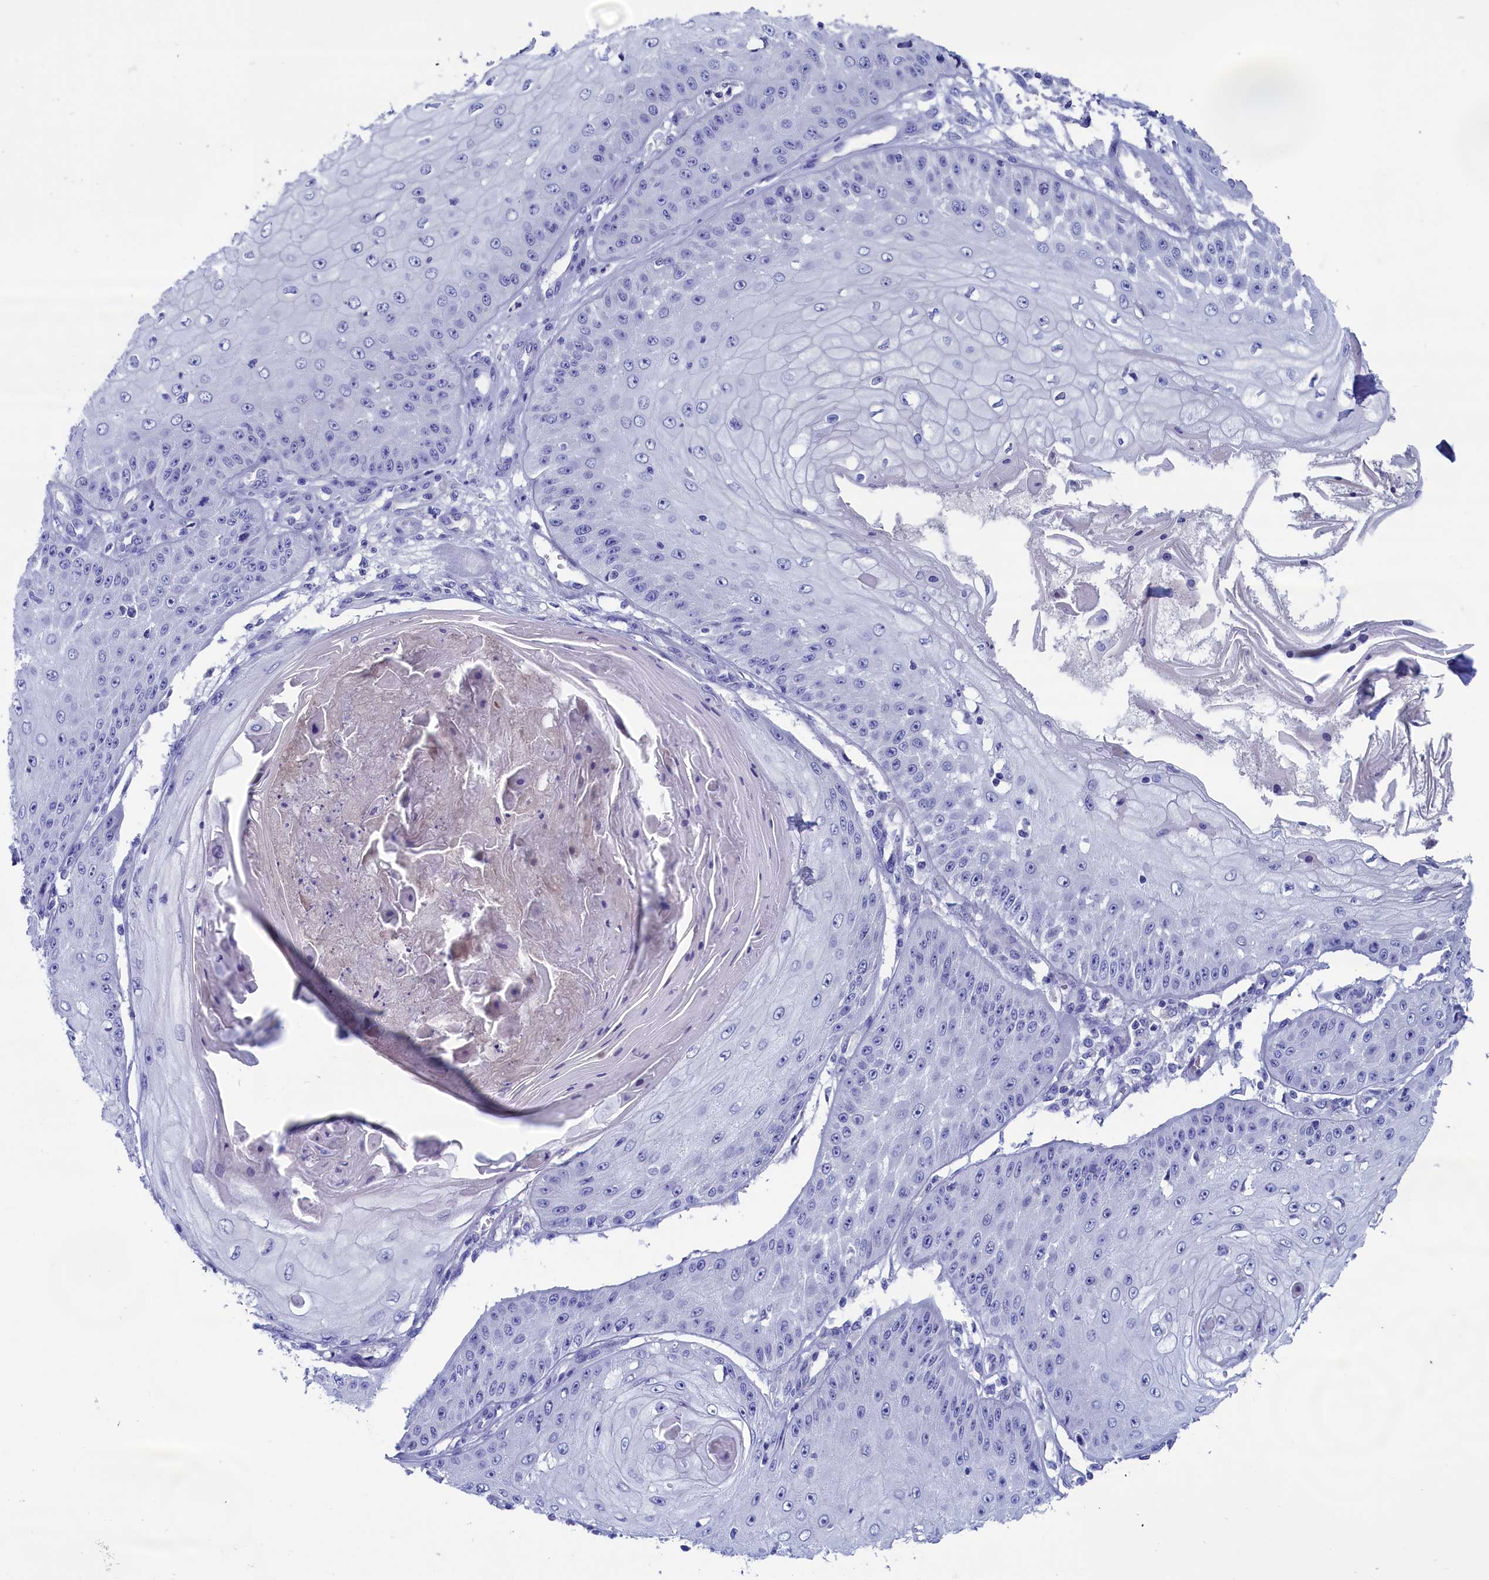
{"staining": {"intensity": "negative", "quantity": "none", "location": "none"}, "tissue": "skin cancer", "cell_type": "Tumor cells", "image_type": "cancer", "snomed": [{"axis": "morphology", "description": "Squamous cell carcinoma, NOS"}, {"axis": "topography", "description": "Skin"}], "caption": "Immunohistochemistry (IHC) of human skin squamous cell carcinoma reveals no staining in tumor cells. (Brightfield microscopy of DAB IHC at high magnification).", "gene": "VPS35L", "patient": {"sex": "male", "age": 70}}